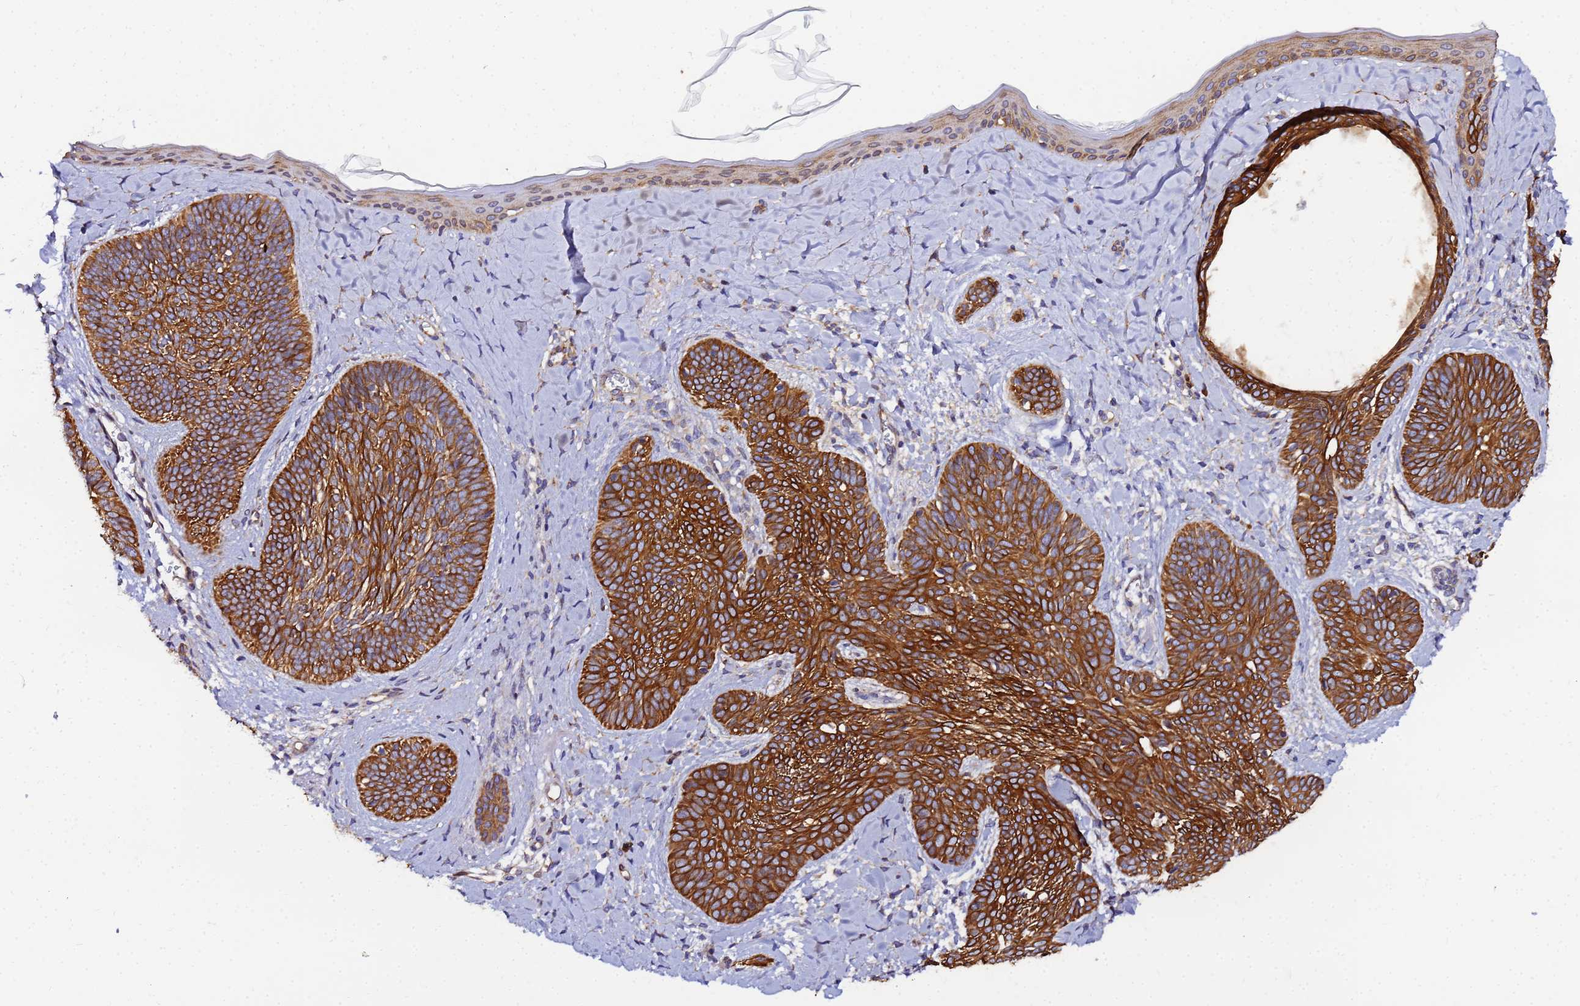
{"staining": {"intensity": "strong", "quantity": ">75%", "location": "cytoplasmic/membranous"}, "tissue": "skin cancer", "cell_type": "Tumor cells", "image_type": "cancer", "snomed": [{"axis": "morphology", "description": "Basal cell carcinoma"}, {"axis": "topography", "description": "Skin"}], "caption": "Skin cancer (basal cell carcinoma) stained for a protein (brown) displays strong cytoplasmic/membranous positive expression in about >75% of tumor cells.", "gene": "POM121", "patient": {"sex": "female", "age": 81}}